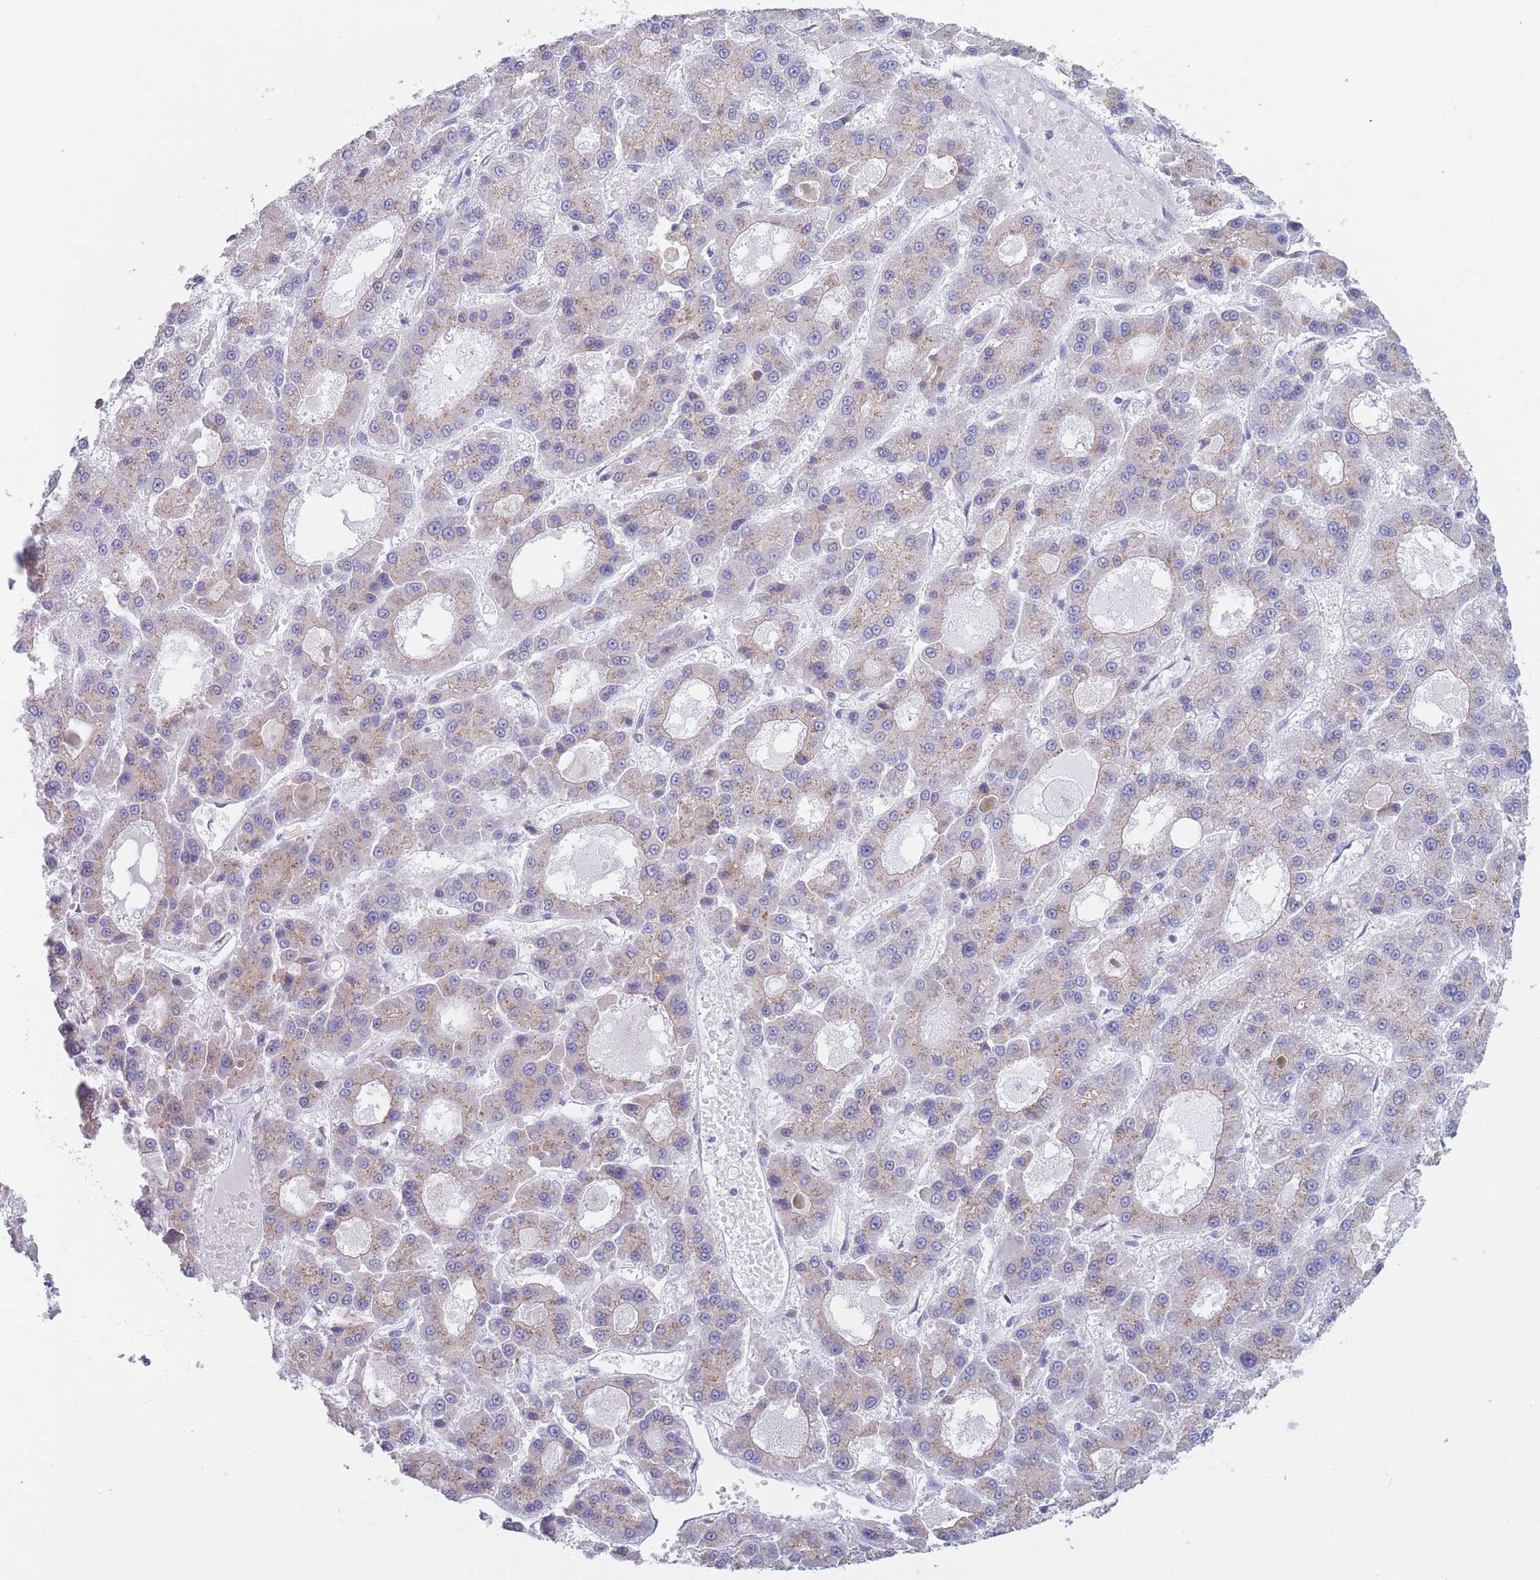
{"staining": {"intensity": "weak", "quantity": "25%-75%", "location": "cytoplasmic/membranous"}, "tissue": "liver cancer", "cell_type": "Tumor cells", "image_type": "cancer", "snomed": [{"axis": "morphology", "description": "Carcinoma, Hepatocellular, NOS"}, {"axis": "topography", "description": "Liver"}], "caption": "Liver cancer stained for a protein shows weak cytoplasmic/membranous positivity in tumor cells. (Brightfield microscopy of DAB IHC at high magnification).", "gene": "MRPL30", "patient": {"sex": "male", "age": 70}}